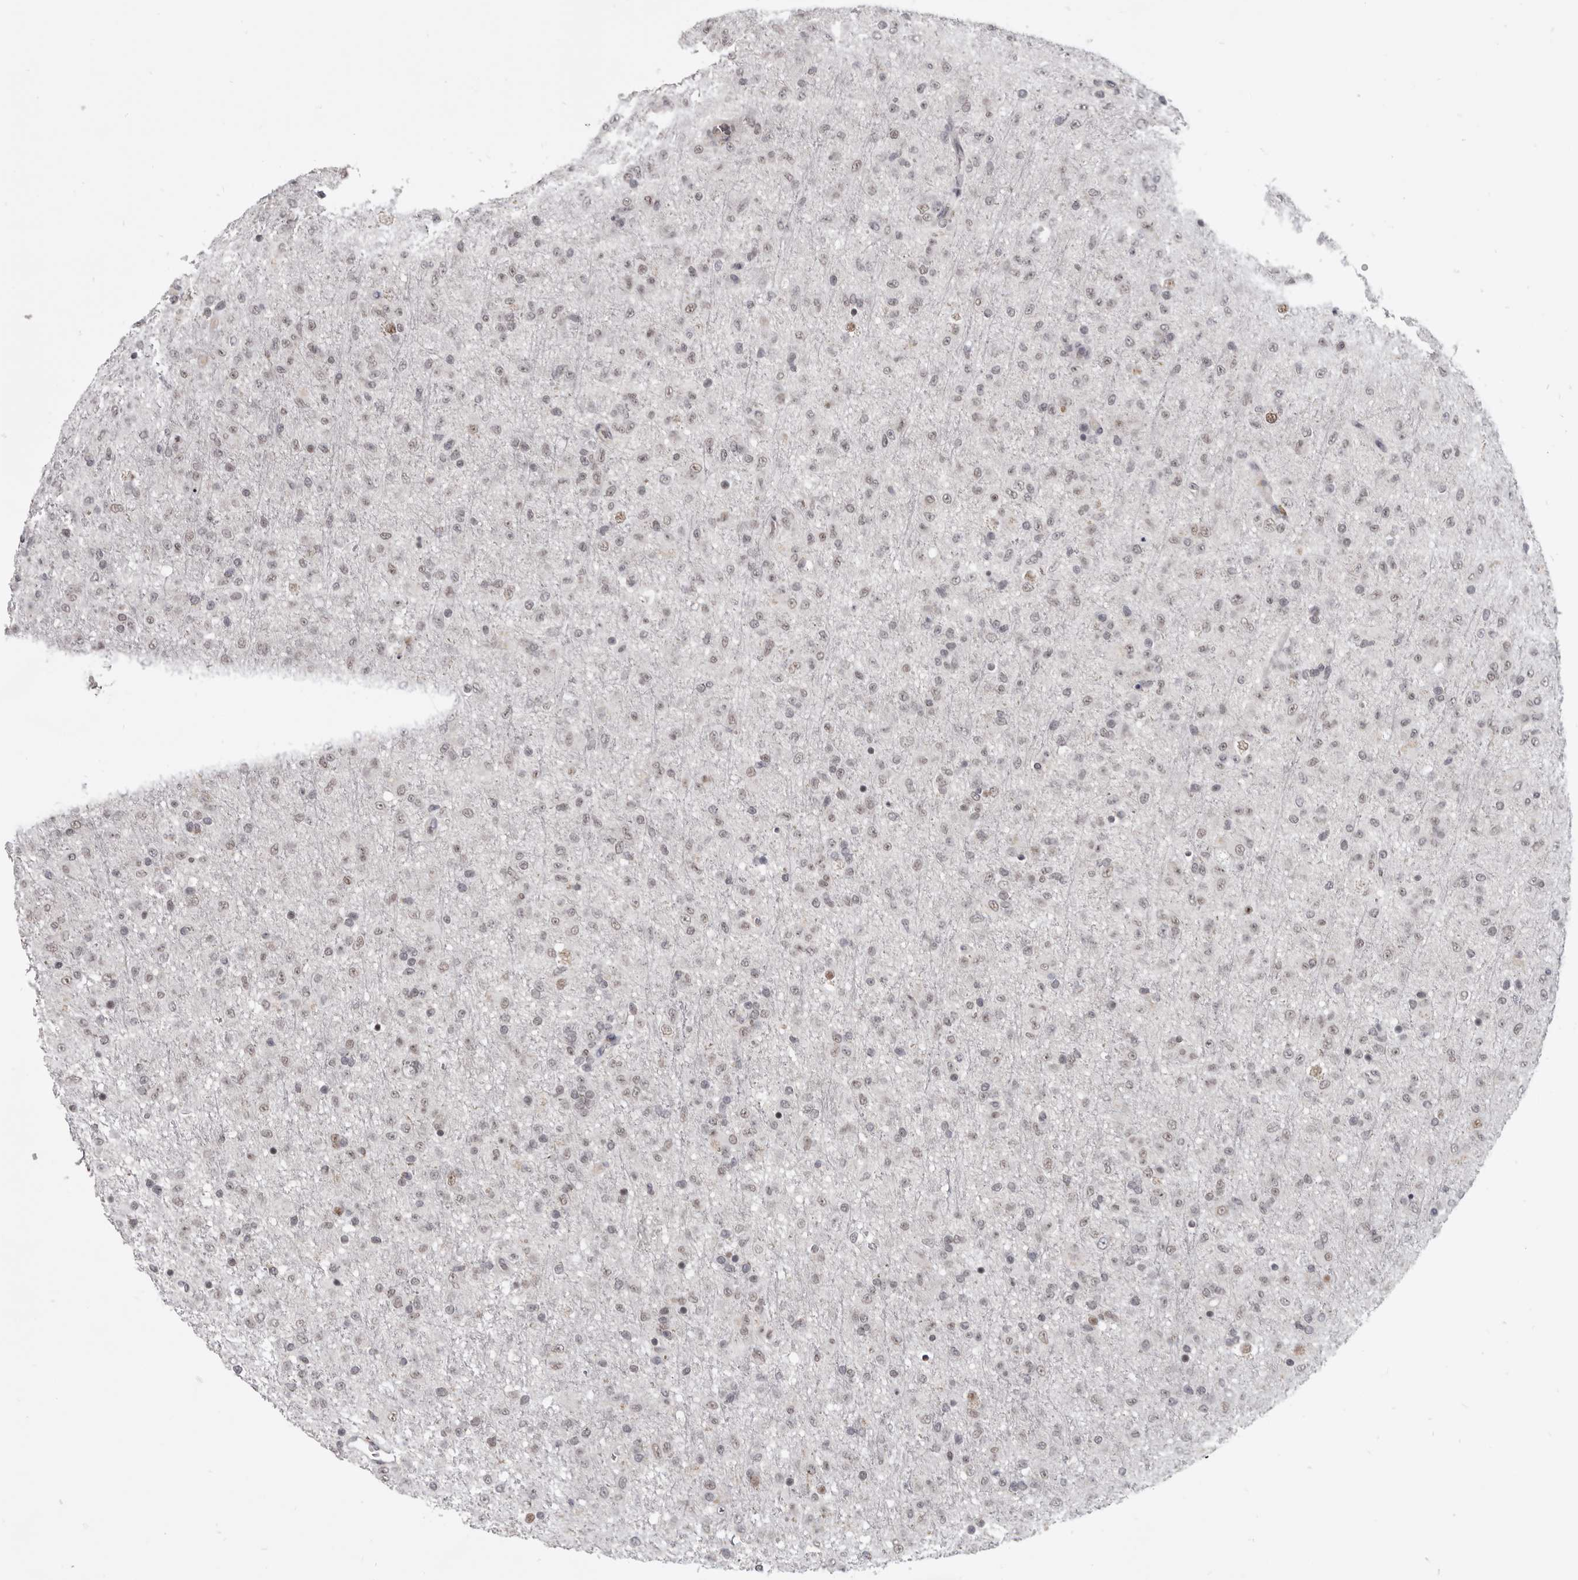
{"staining": {"intensity": "weak", "quantity": "25%-75%", "location": "nuclear"}, "tissue": "glioma", "cell_type": "Tumor cells", "image_type": "cancer", "snomed": [{"axis": "morphology", "description": "Glioma, malignant, Low grade"}, {"axis": "topography", "description": "Brain"}], "caption": "Immunohistochemical staining of glioma exhibits low levels of weak nuclear protein staining in approximately 25%-75% of tumor cells.", "gene": "CGN", "patient": {"sex": "male", "age": 65}}